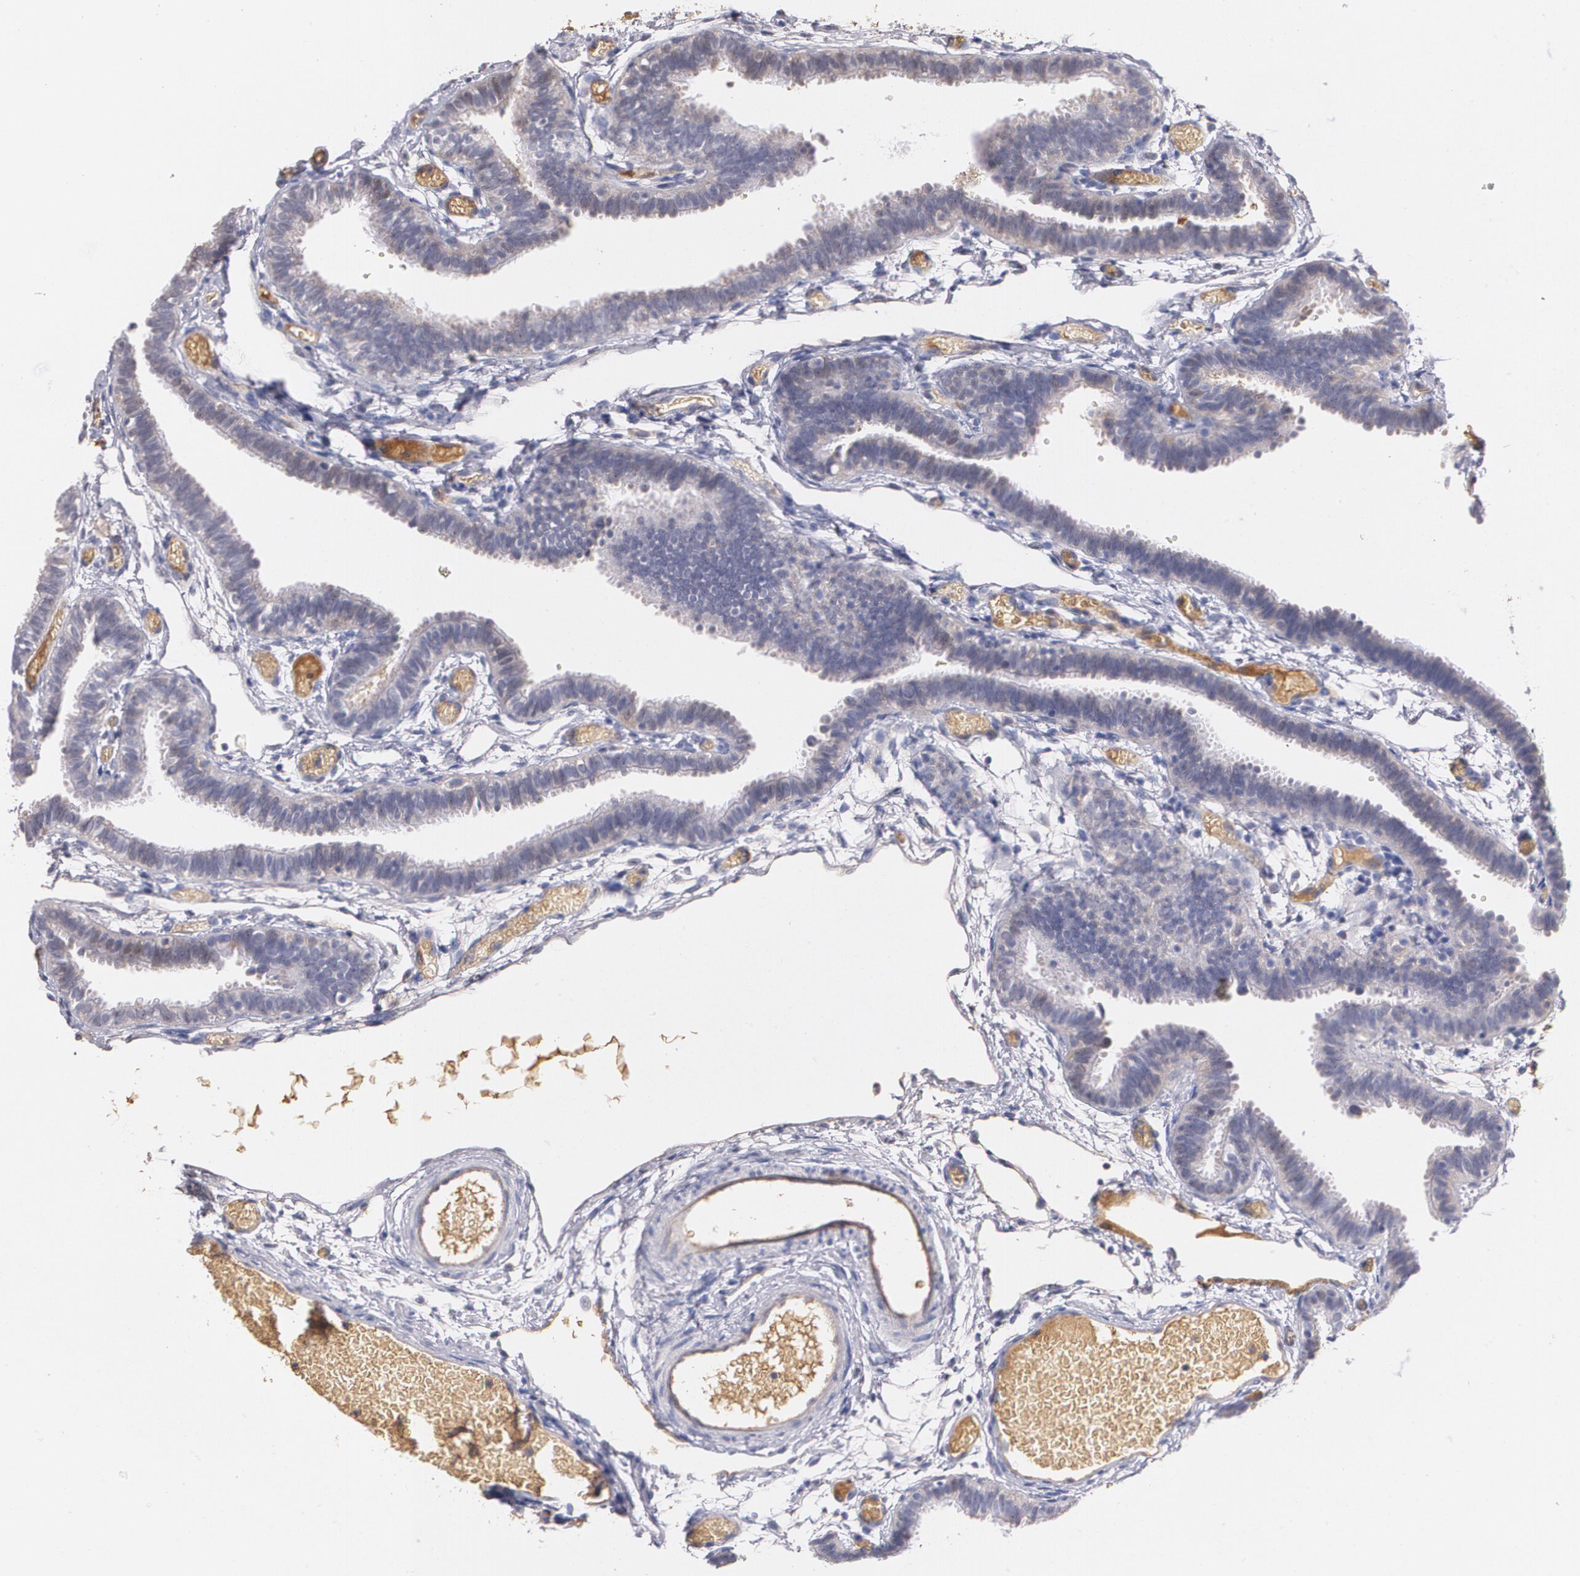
{"staining": {"intensity": "weak", "quantity": ">75%", "location": "cytoplasmic/membranous"}, "tissue": "fallopian tube", "cell_type": "Glandular cells", "image_type": "normal", "snomed": [{"axis": "morphology", "description": "Normal tissue, NOS"}, {"axis": "topography", "description": "Fallopian tube"}], "caption": "DAB immunohistochemical staining of unremarkable human fallopian tube exhibits weak cytoplasmic/membranous protein expression in approximately >75% of glandular cells.", "gene": "AMBP", "patient": {"sex": "female", "age": 29}}